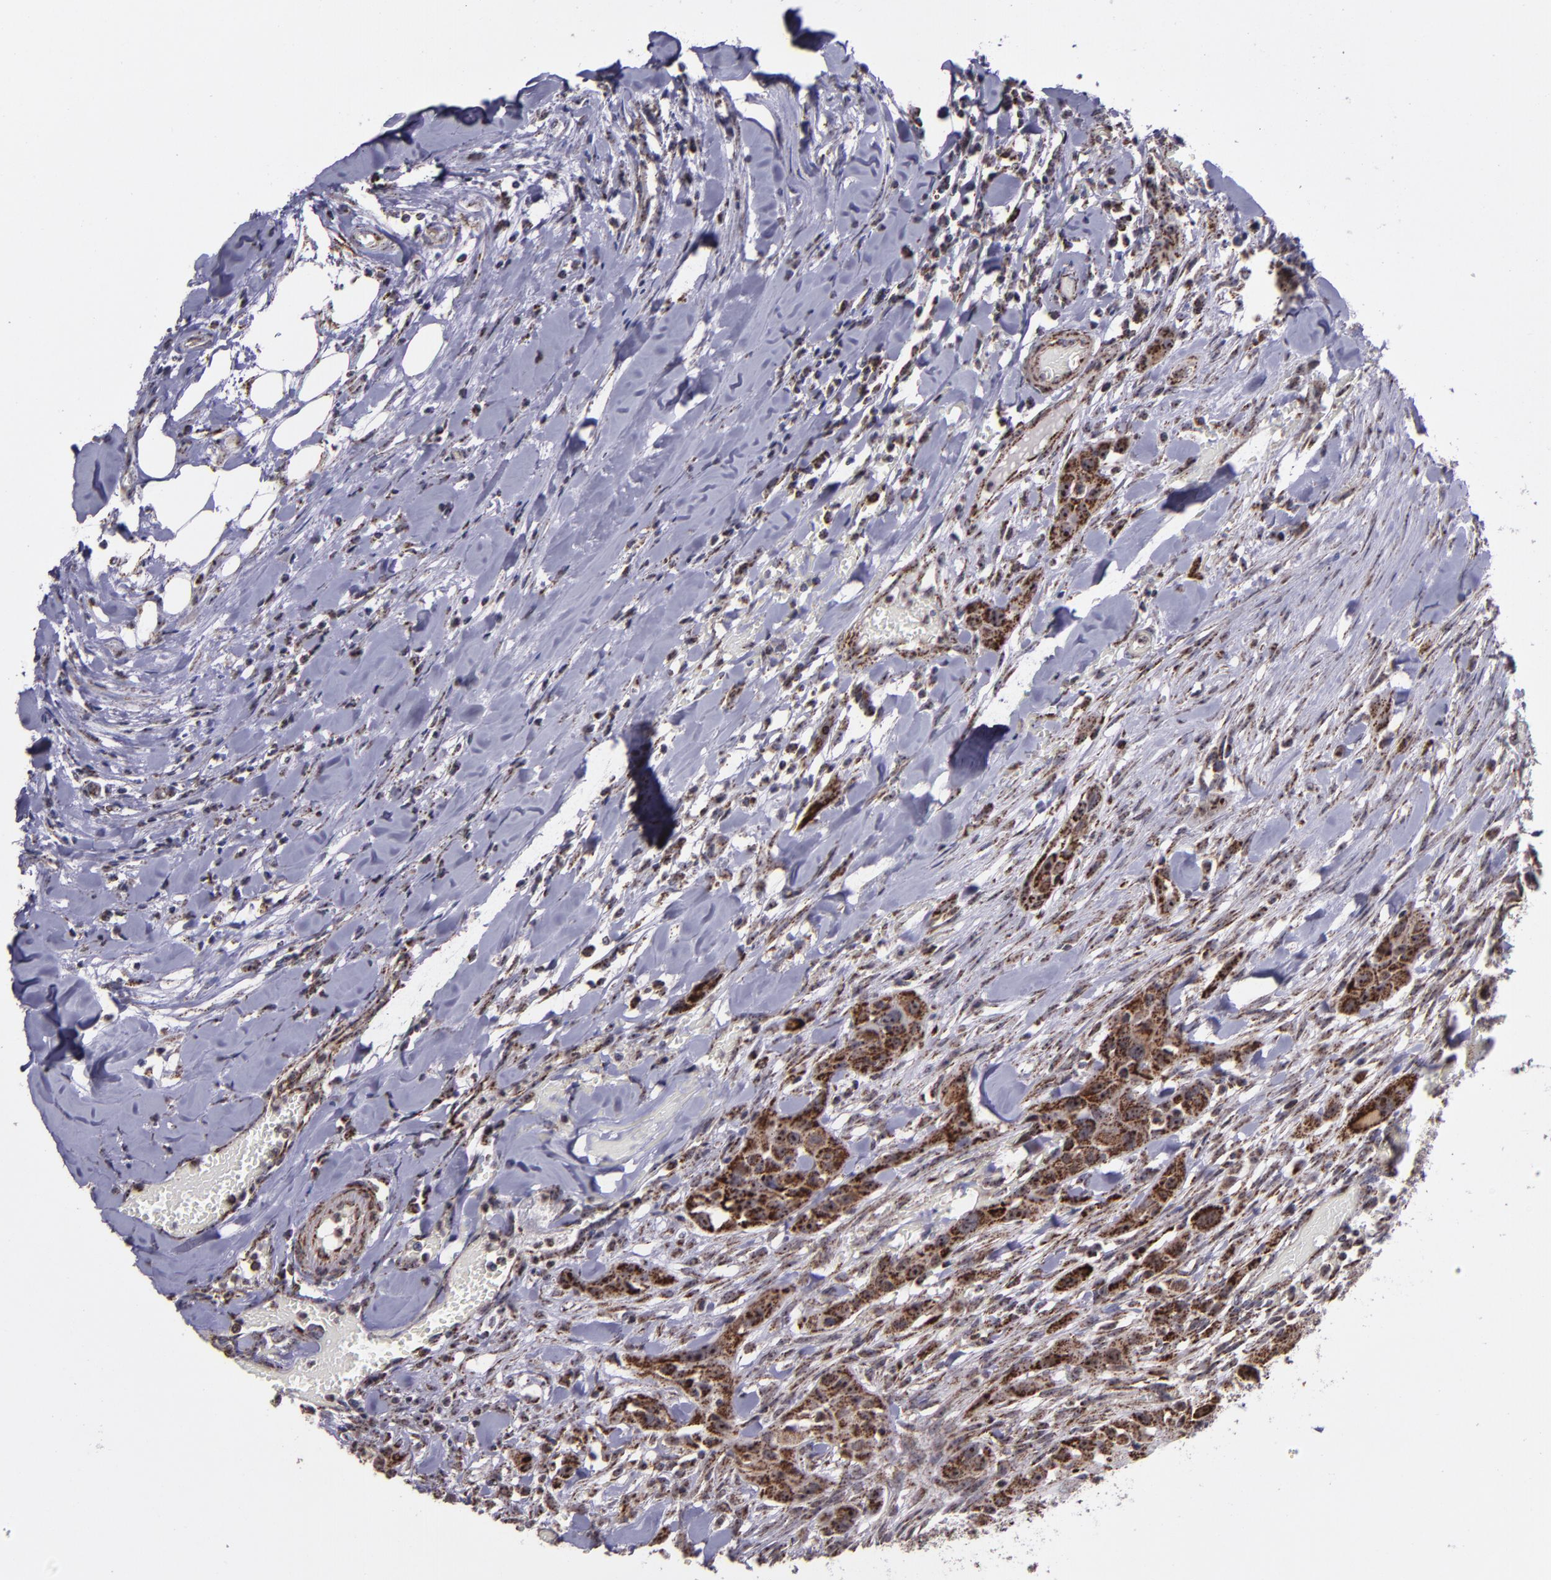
{"staining": {"intensity": "strong", "quantity": ">75%", "location": "cytoplasmic/membranous,nuclear"}, "tissue": "head and neck cancer", "cell_type": "Tumor cells", "image_type": "cancer", "snomed": [{"axis": "morphology", "description": "Neoplasm, malignant, NOS"}, {"axis": "topography", "description": "Salivary gland"}, {"axis": "topography", "description": "Head-Neck"}], "caption": "There is high levels of strong cytoplasmic/membranous and nuclear positivity in tumor cells of head and neck cancer, as demonstrated by immunohistochemical staining (brown color).", "gene": "LONP1", "patient": {"sex": "male", "age": 43}}